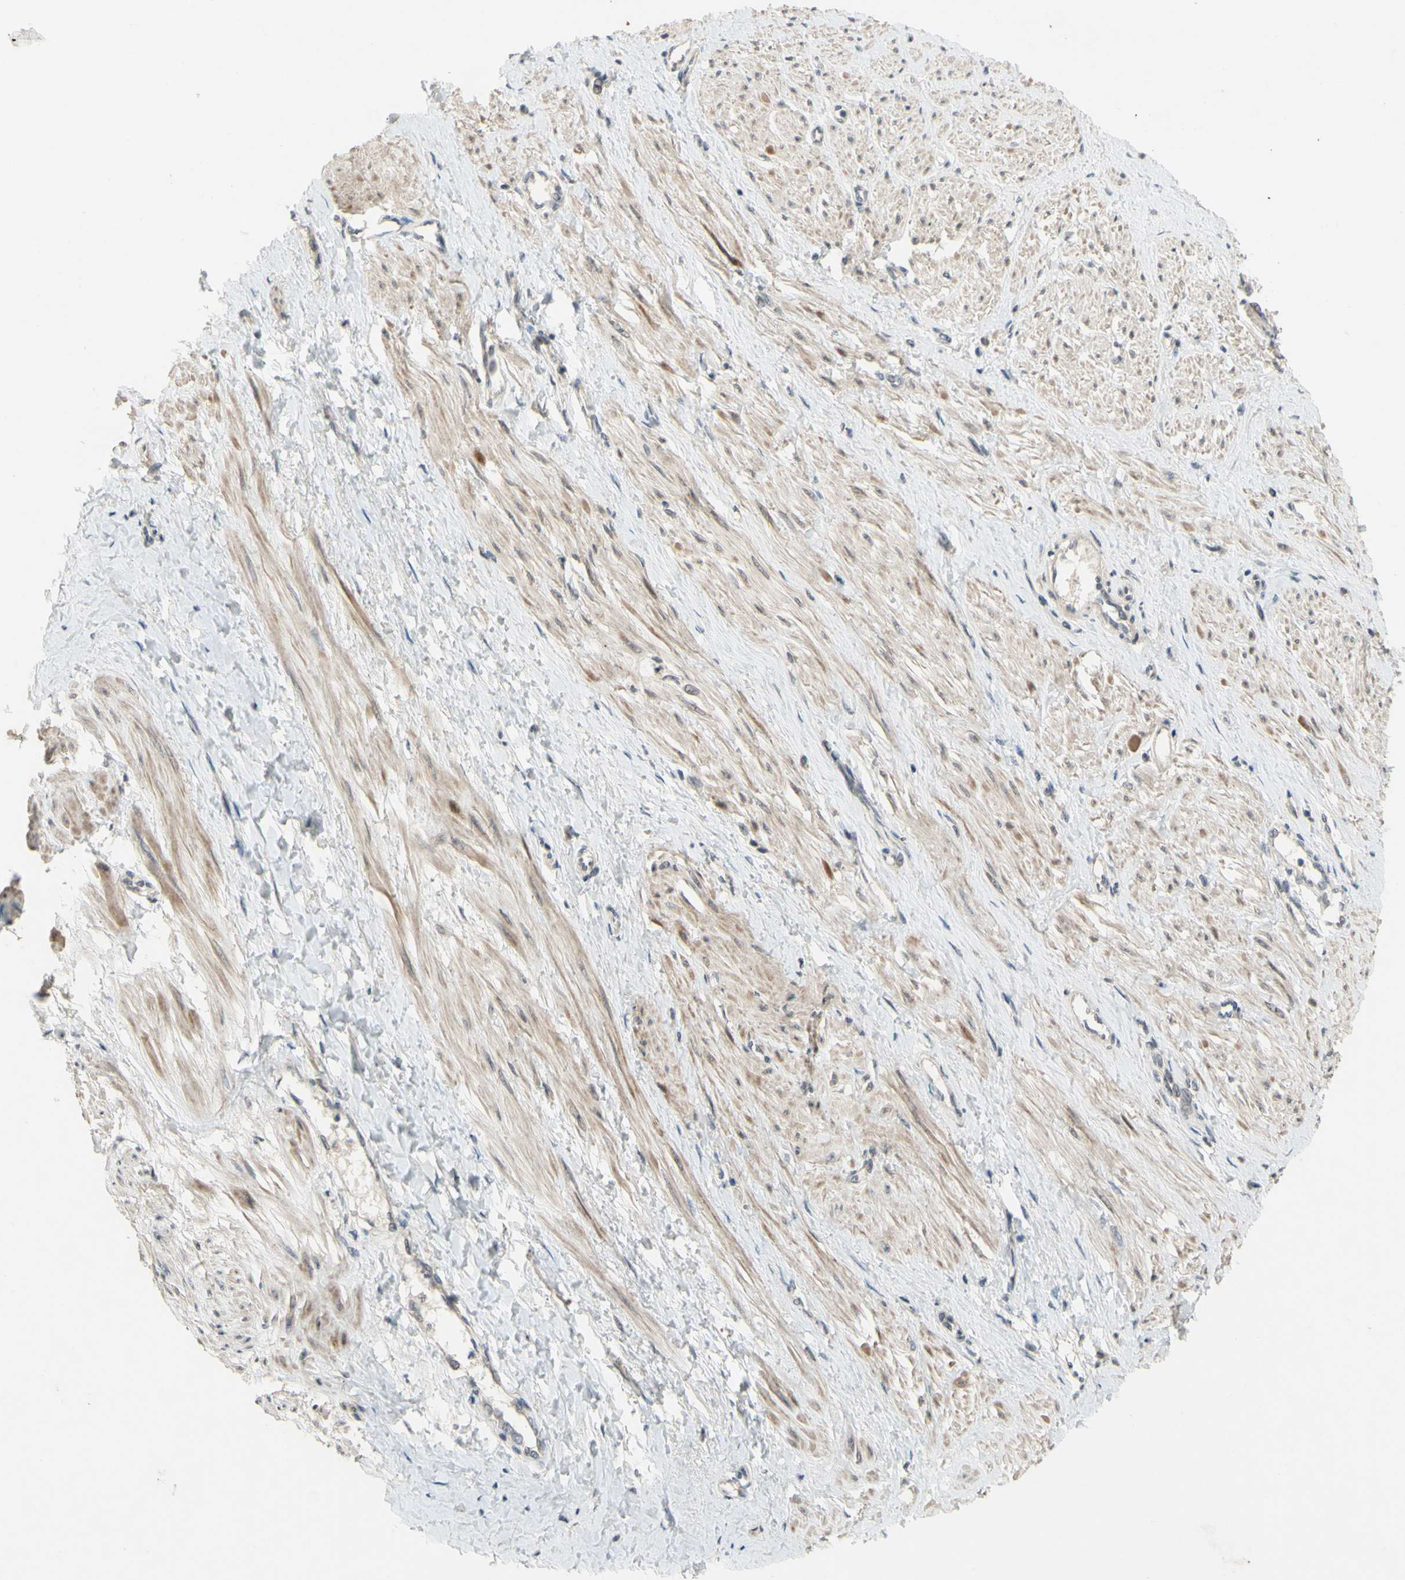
{"staining": {"intensity": "weak", "quantity": ">75%", "location": "cytoplasmic/membranous"}, "tissue": "smooth muscle", "cell_type": "Smooth muscle cells", "image_type": "normal", "snomed": [{"axis": "morphology", "description": "Normal tissue, NOS"}, {"axis": "topography", "description": "Smooth muscle"}, {"axis": "topography", "description": "Uterus"}], "caption": "Immunohistochemistry (DAB (3,3'-diaminobenzidine)) staining of unremarkable human smooth muscle displays weak cytoplasmic/membranous protein expression in about >75% of smooth muscle cells.", "gene": "ALK", "patient": {"sex": "female", "age": 39}}